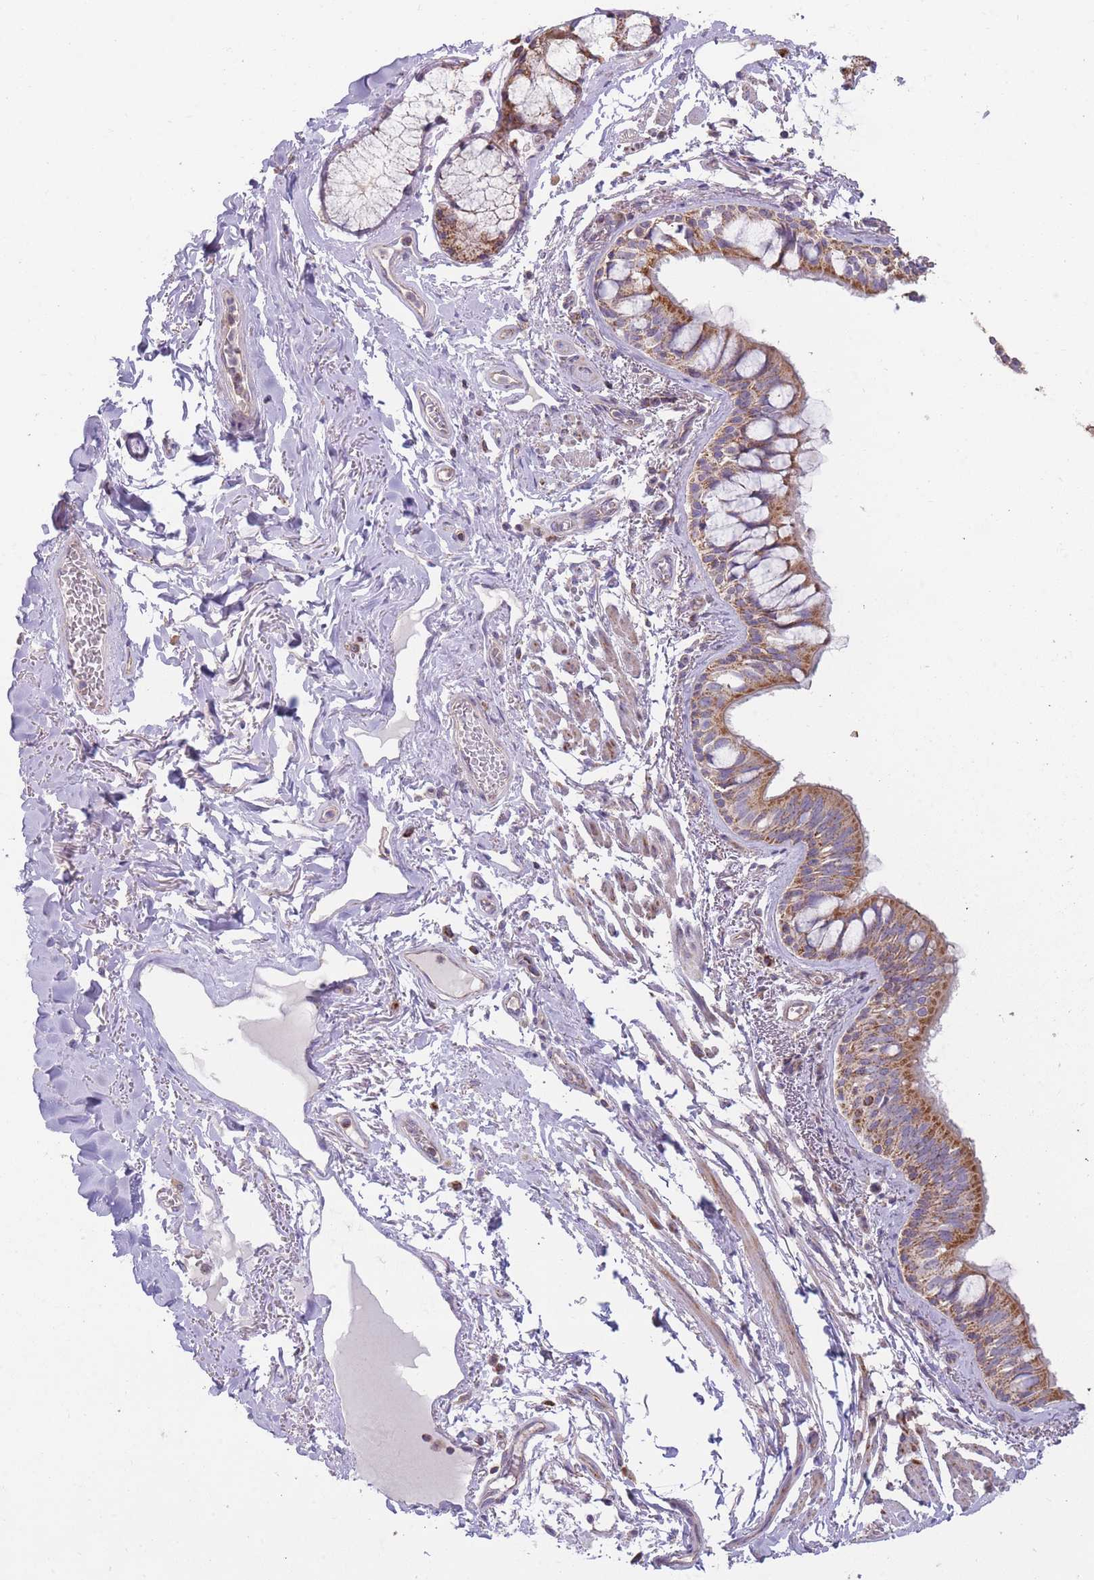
{"staining": {"intensity": "moderate", "quantity": ">75%", "location": "cytoplasmic/membranous"}, "tissue": "bronchus", "cell_type": "Respiratory epithelial cells", "image_type": "normal", "snomed": [{"axis": "morphology", "description": "Normal tissue, NOS"}, {"axis": "topography", "description": "Bronchus"}], "caption": "Protein staining reveals moderate cytoplasmic/membranous expression in approximately >75% of respiratory epithelial cells in unremarkable bronchus. (DAB IHC with brightfield microscopy, high magnification).", "gene": "ENSG00000255639", "patient": {"sex": "male", "age": 70}}